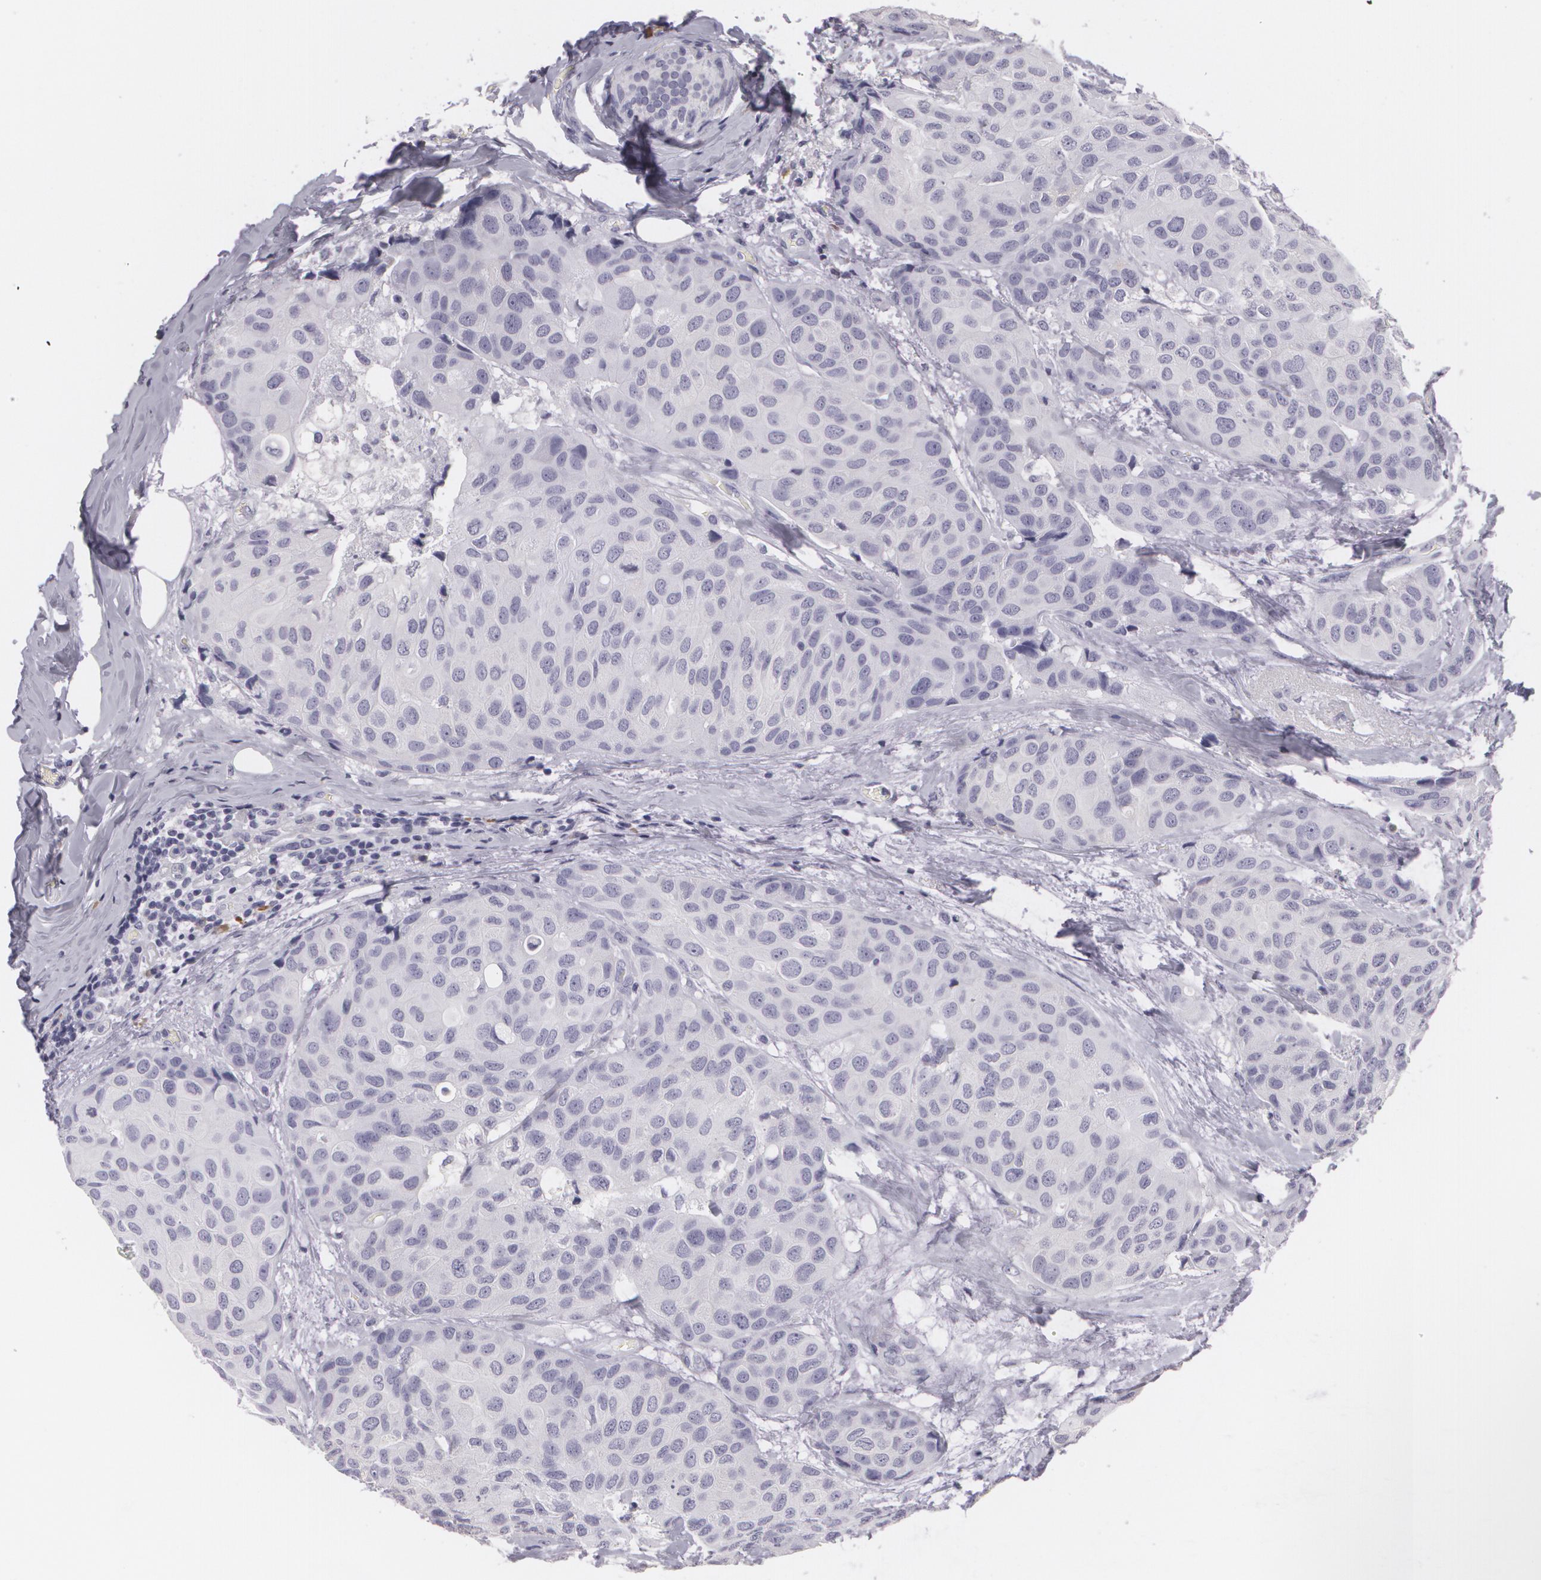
{"staining": {"intensity": "negative", "quantity": "none", "location": "none"}, "tissue": "breast cancer", "cell_type": "Tumor cells", "image_type": "cancer", "snomed": [{"axis": "morphology", "description": "Duct carcinoma"}, {"axis": "topography", "description": "Breast"}], "caption": "High magnification brightfield microscopy of breast cancer stained with DAB (3,3'-diaminobenzidine) (brown) and counterstained with hematoxylin (blue): tumor cells show no significant expression.", "gene": "MAP2", "patient": {"sex": "female", "age": 68}}